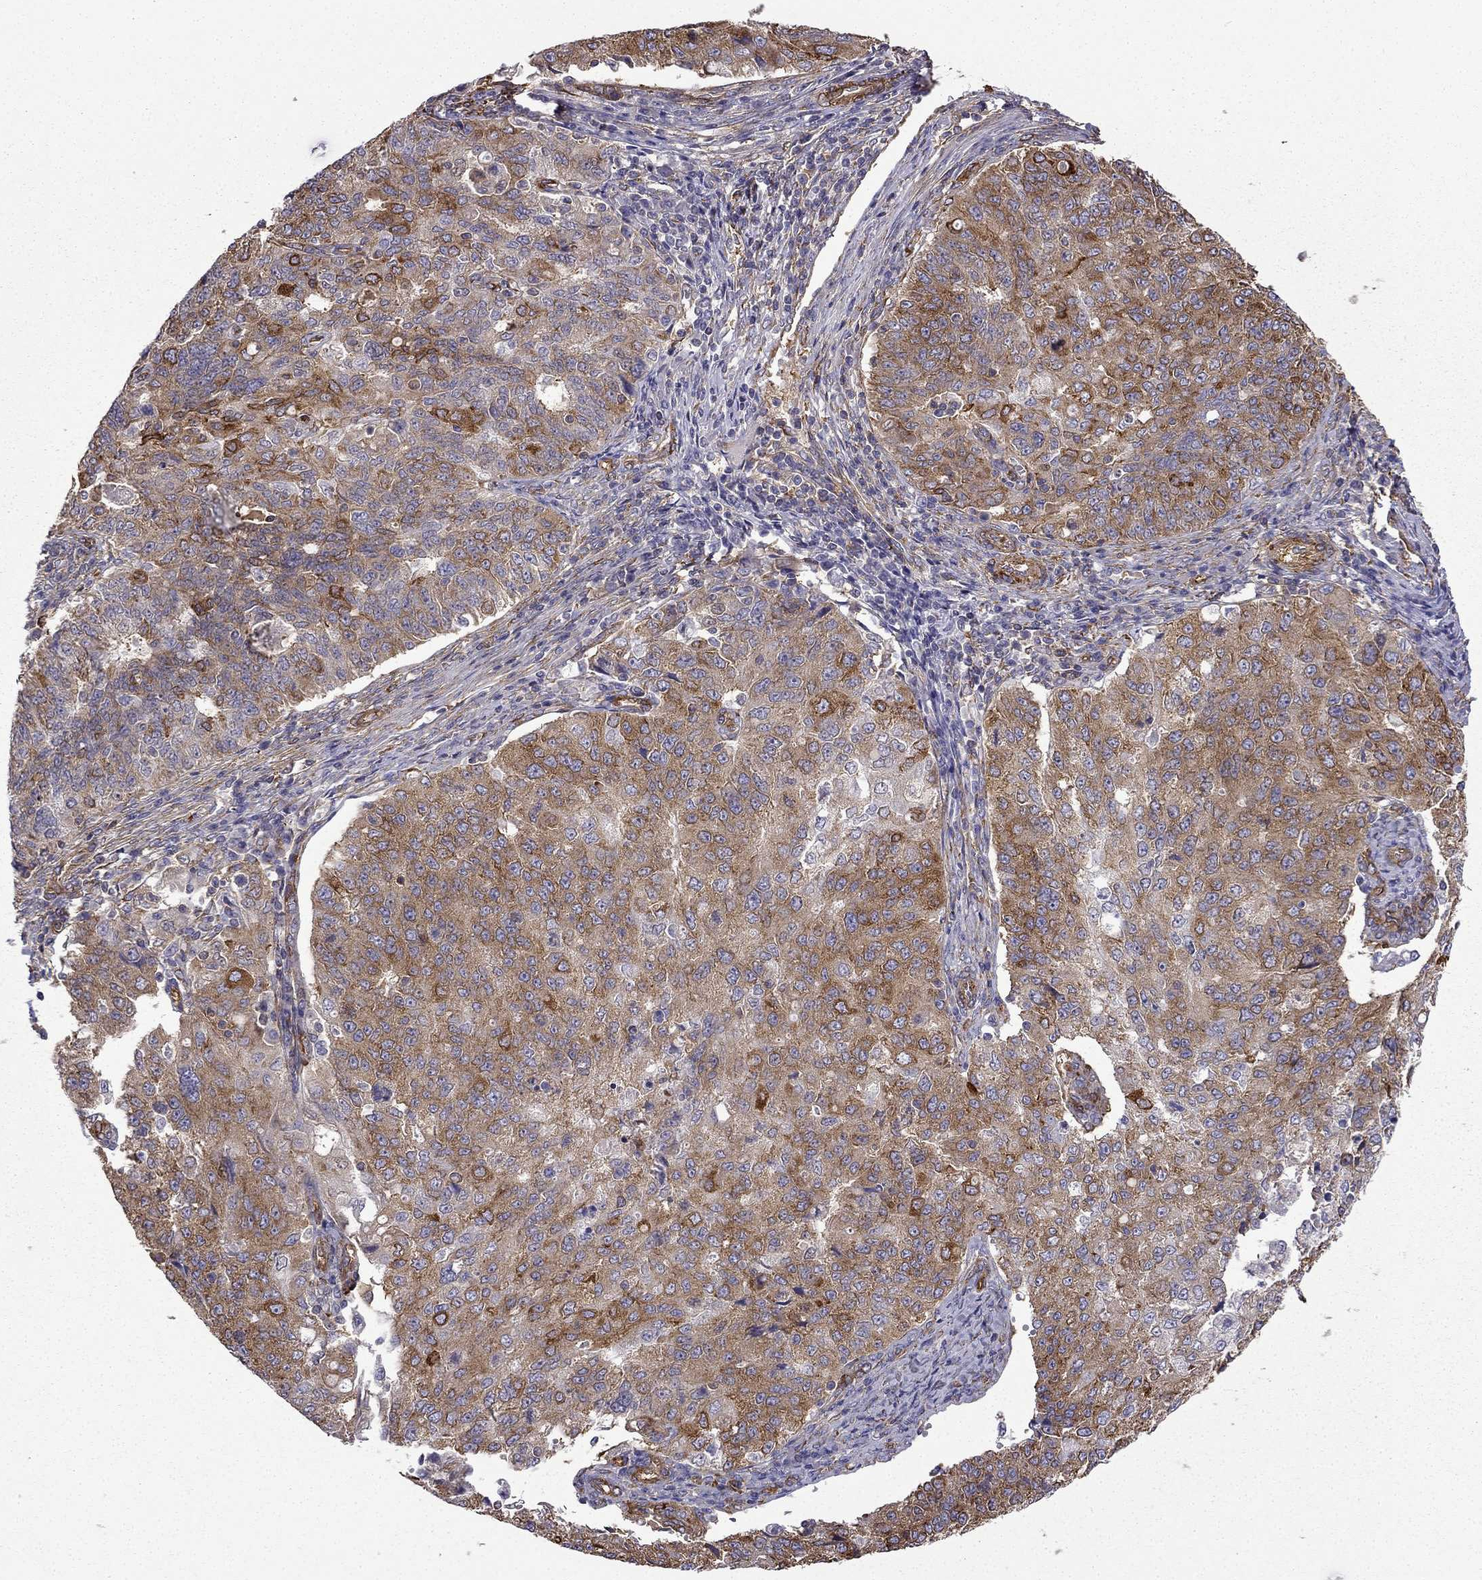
{"staining": {"intensity": "moderate", "quantity": ">75%", "location": "cytoplasmic/membranous"}, "tissue": "endometrial cancer", "cell_type": "Tumor cells", "image_type": "cancer", "snomed": [{"axis": "morphology", "description": "Adenocarcinoma, NOS"}, {"axis": "topography", "description": "Endometrium"}], "caption": "Endometrial cancer (adenocarcinoma) stained with DAB (3,3'-diaminobenzidine) immunohistochemistry (IHC) displays medium levels of moderate cytoplasmic/membranous expression in about >75% of tumor cells.", "gene": "MAP4", "patient": {"sex": "female", "age": 43}}